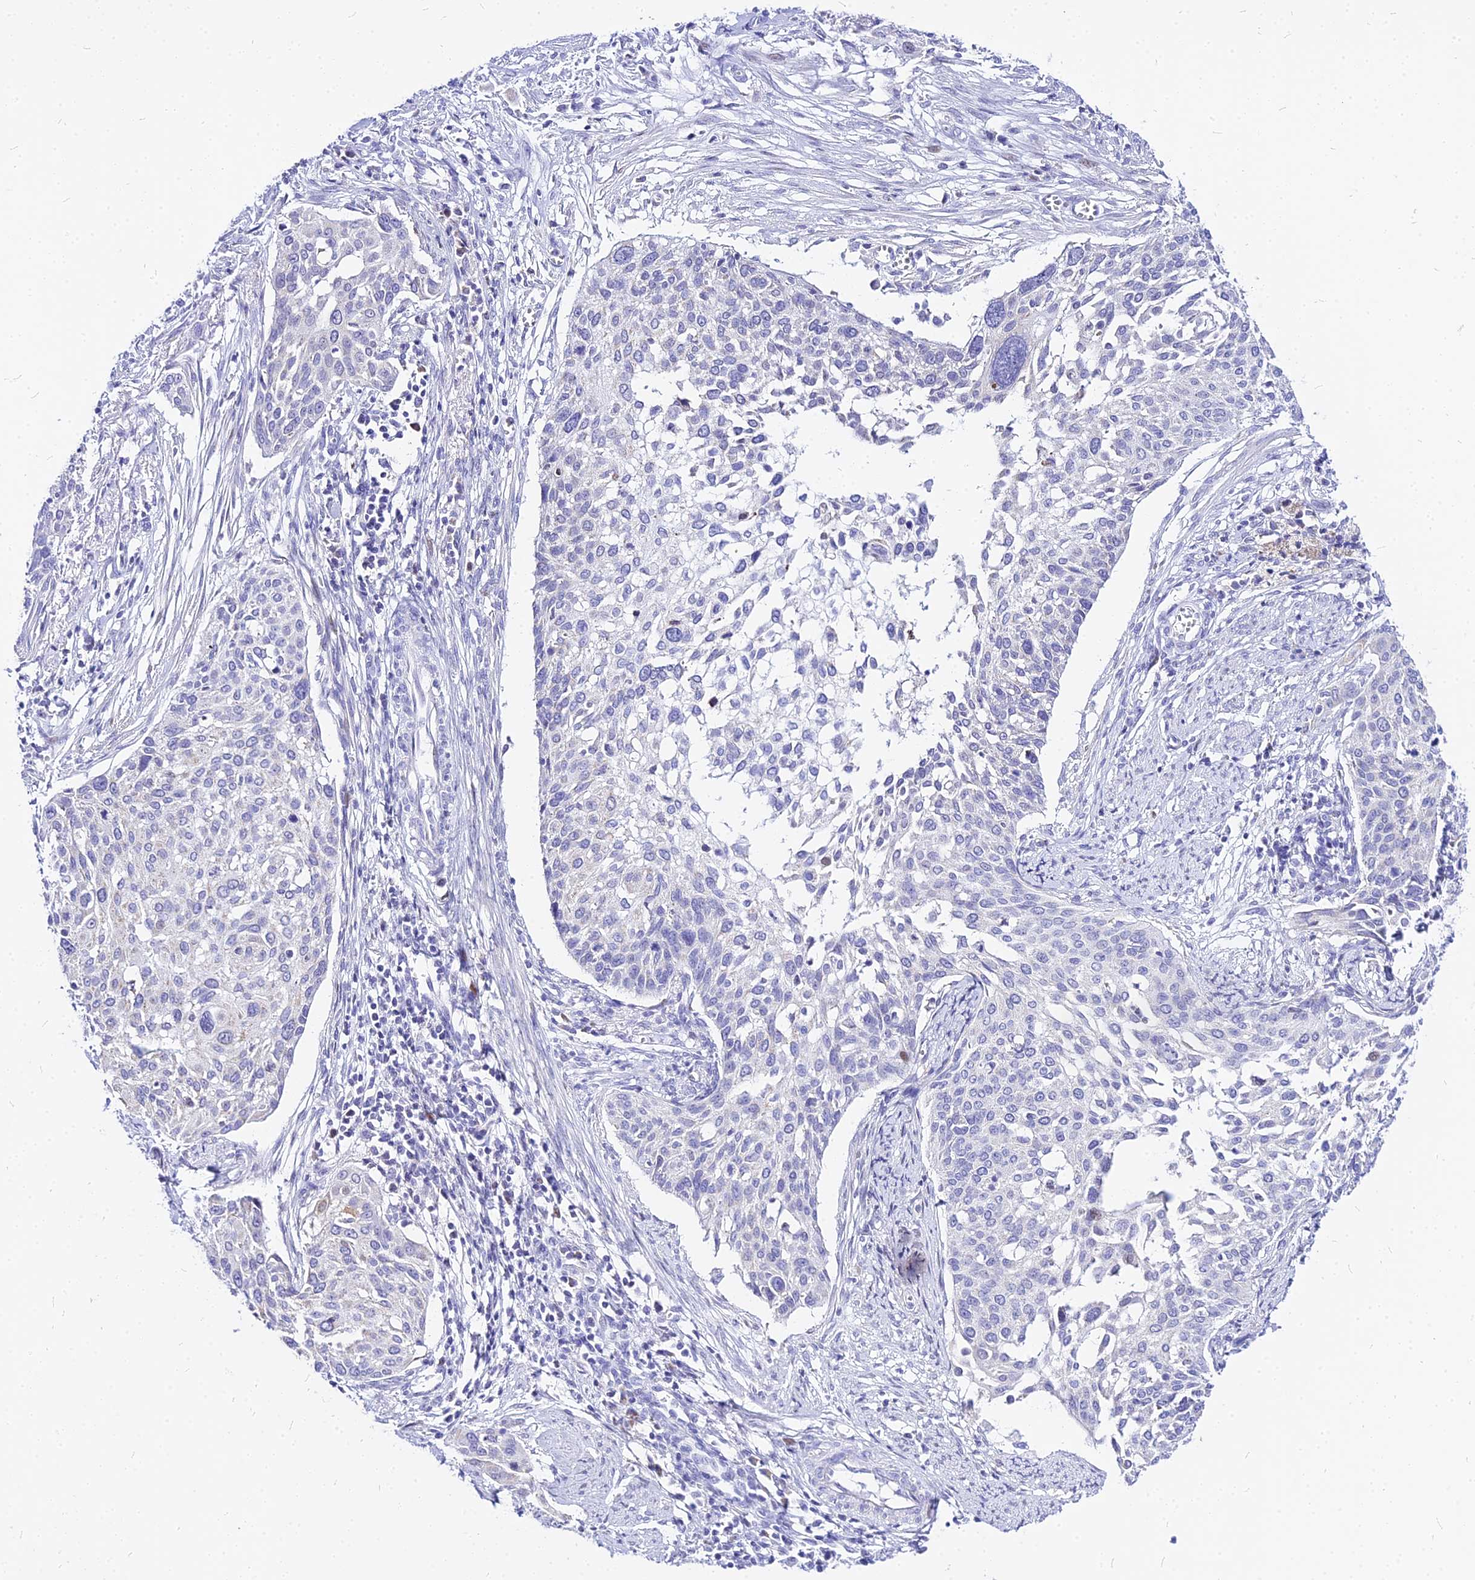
{"staining": {"intensity": "weak", "quantity": "<25%", "location": "nuclear"}, "tissue": "cervical cancer", "cell_type": "Tumor cells", "image_type": "cancer", "snomed": [{"axis": "morphology", "description": "Squamous cell carcinoma, NOS"}, {"axis": "topography", "description": "Cervix"}], "caption": "Squamous cell carcinoma (cervical) was stained to show a protein in brown. There is no significant positivity in tumor cells.", "gene": "CARD18", "patient": {"sex": "female", "age": 44}}